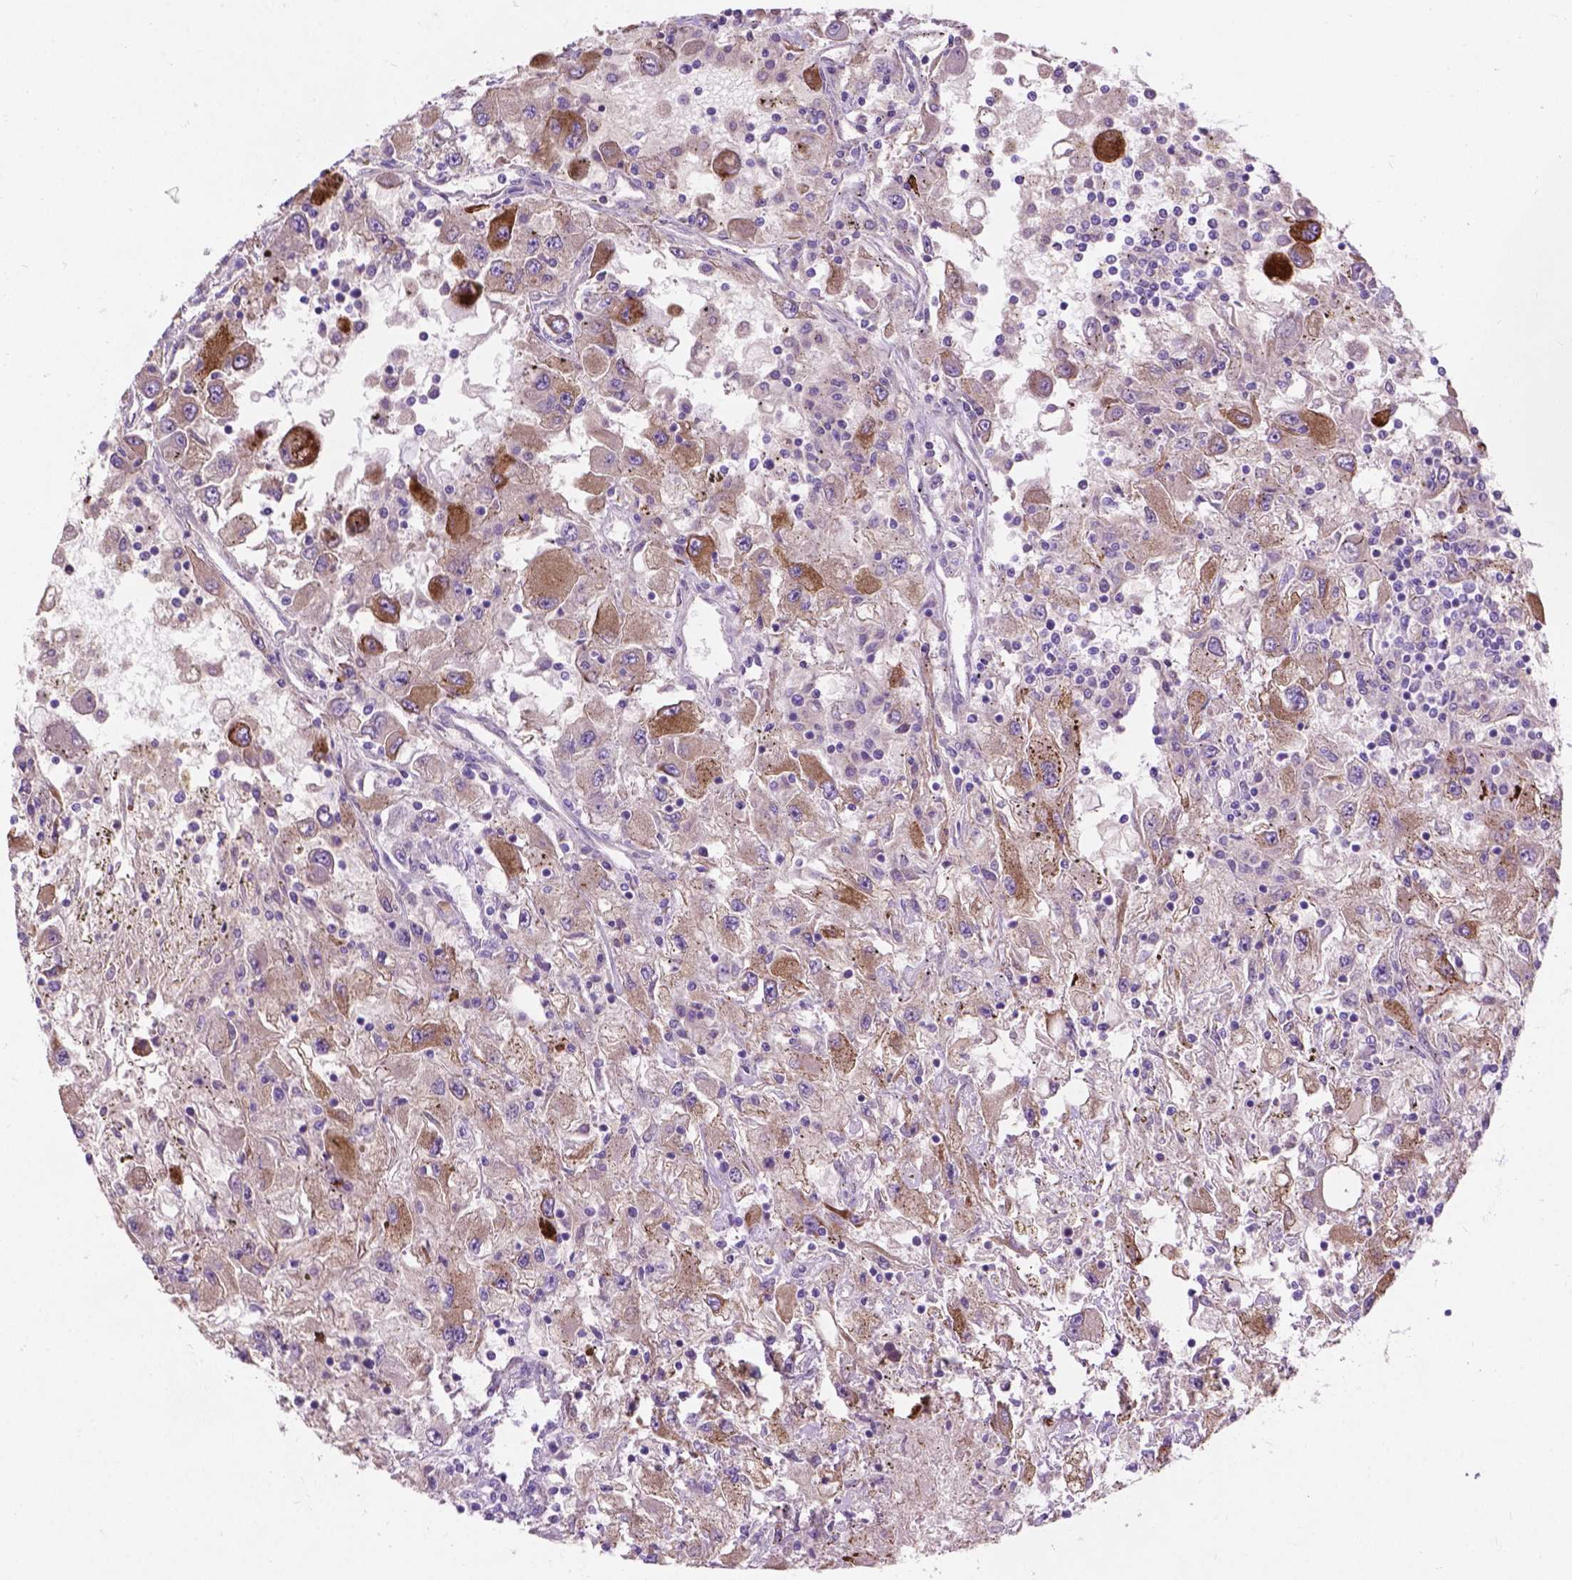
{"staining": {"intensity": "moderate", "quantity": ">75%", "location": "cytoplasmic/membranous"}, "tissue": "renal cancer", "cell_type": "Tumor cells", "image_type": "cancer", "snomed": [{"axis": "morphology", "description": "Adenocarcinoma, NOS"}, {"axis": "topography", "description": "Kidney"}], "caption": "Protein analysis of renal cancer (adenocarcinoma) tissue shows moderate cytoplasmic/membranous expression in approximately >75% of tumor cells. The staining was performed using DAB (3,3'-diaminobenzidine) to visualize the protein expression in brown, while the nuclei were stained in blue with hematoxylin (Magnification: 20x).", "gene": "NOXO1", "patient": {"sex": "female", "age": 67}}